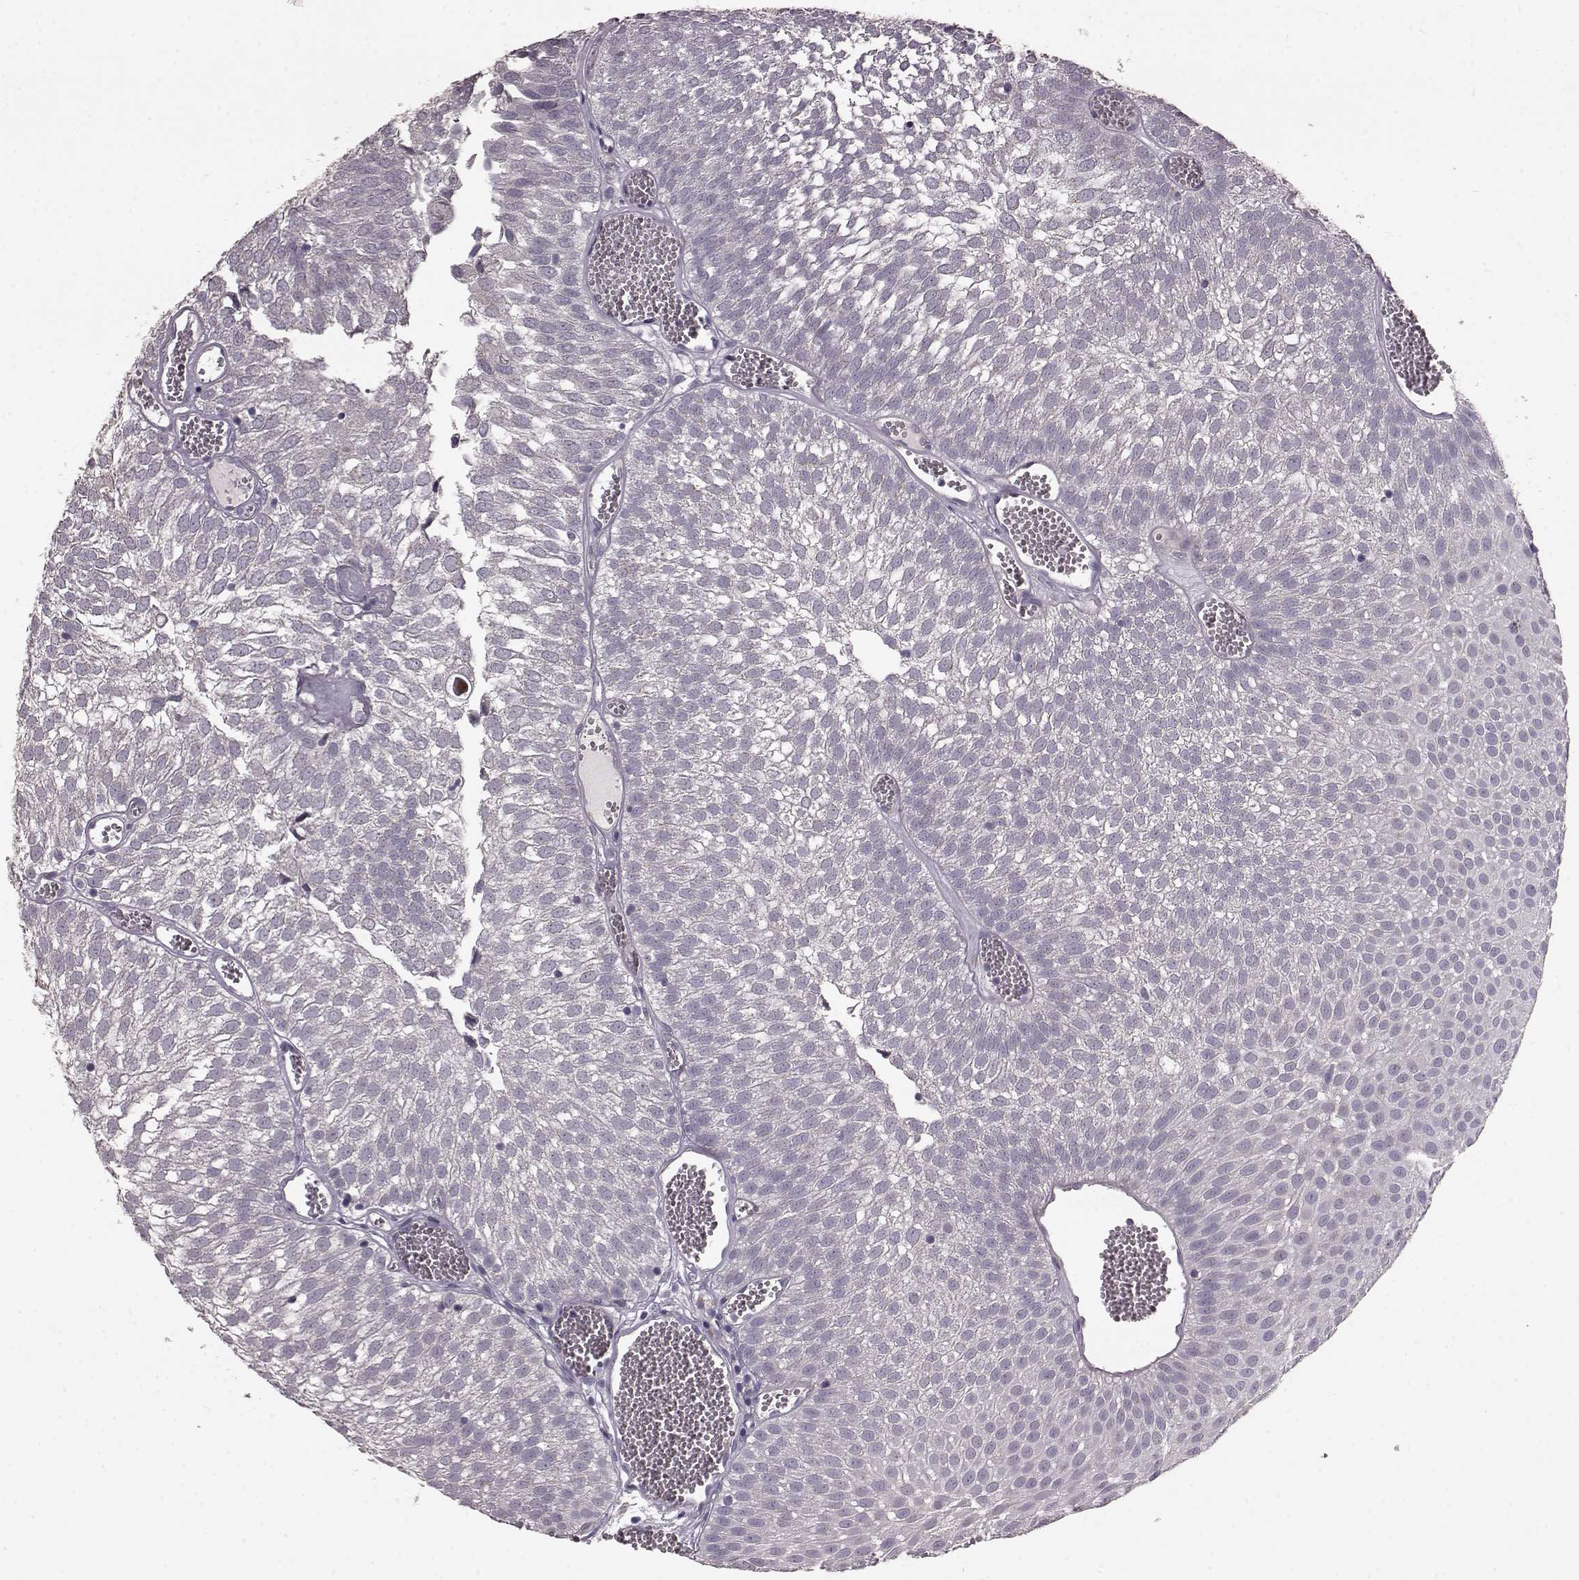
{"staining": {"intensity": "negative", "quantity": "none", "location": "none"}, "tissue": "urothelial cancer", "cell_type": "Tumor cells", "image_type": "cancer", "snomed": [{"axis": "morphology", "description": "Urothelial carcinoma, Low grade"}, {"axis": "topography", "description": "Urinary bladder"}], "caption": "This photomicrograph is of low-grade urothelial carcinoma stained with IHC to label a protein in brown with the nuclei are counter-stained blue. There is no staining in tumor cells.", "gene": "SLC52A3", "patient": {"sex": "male", "age": 52}}